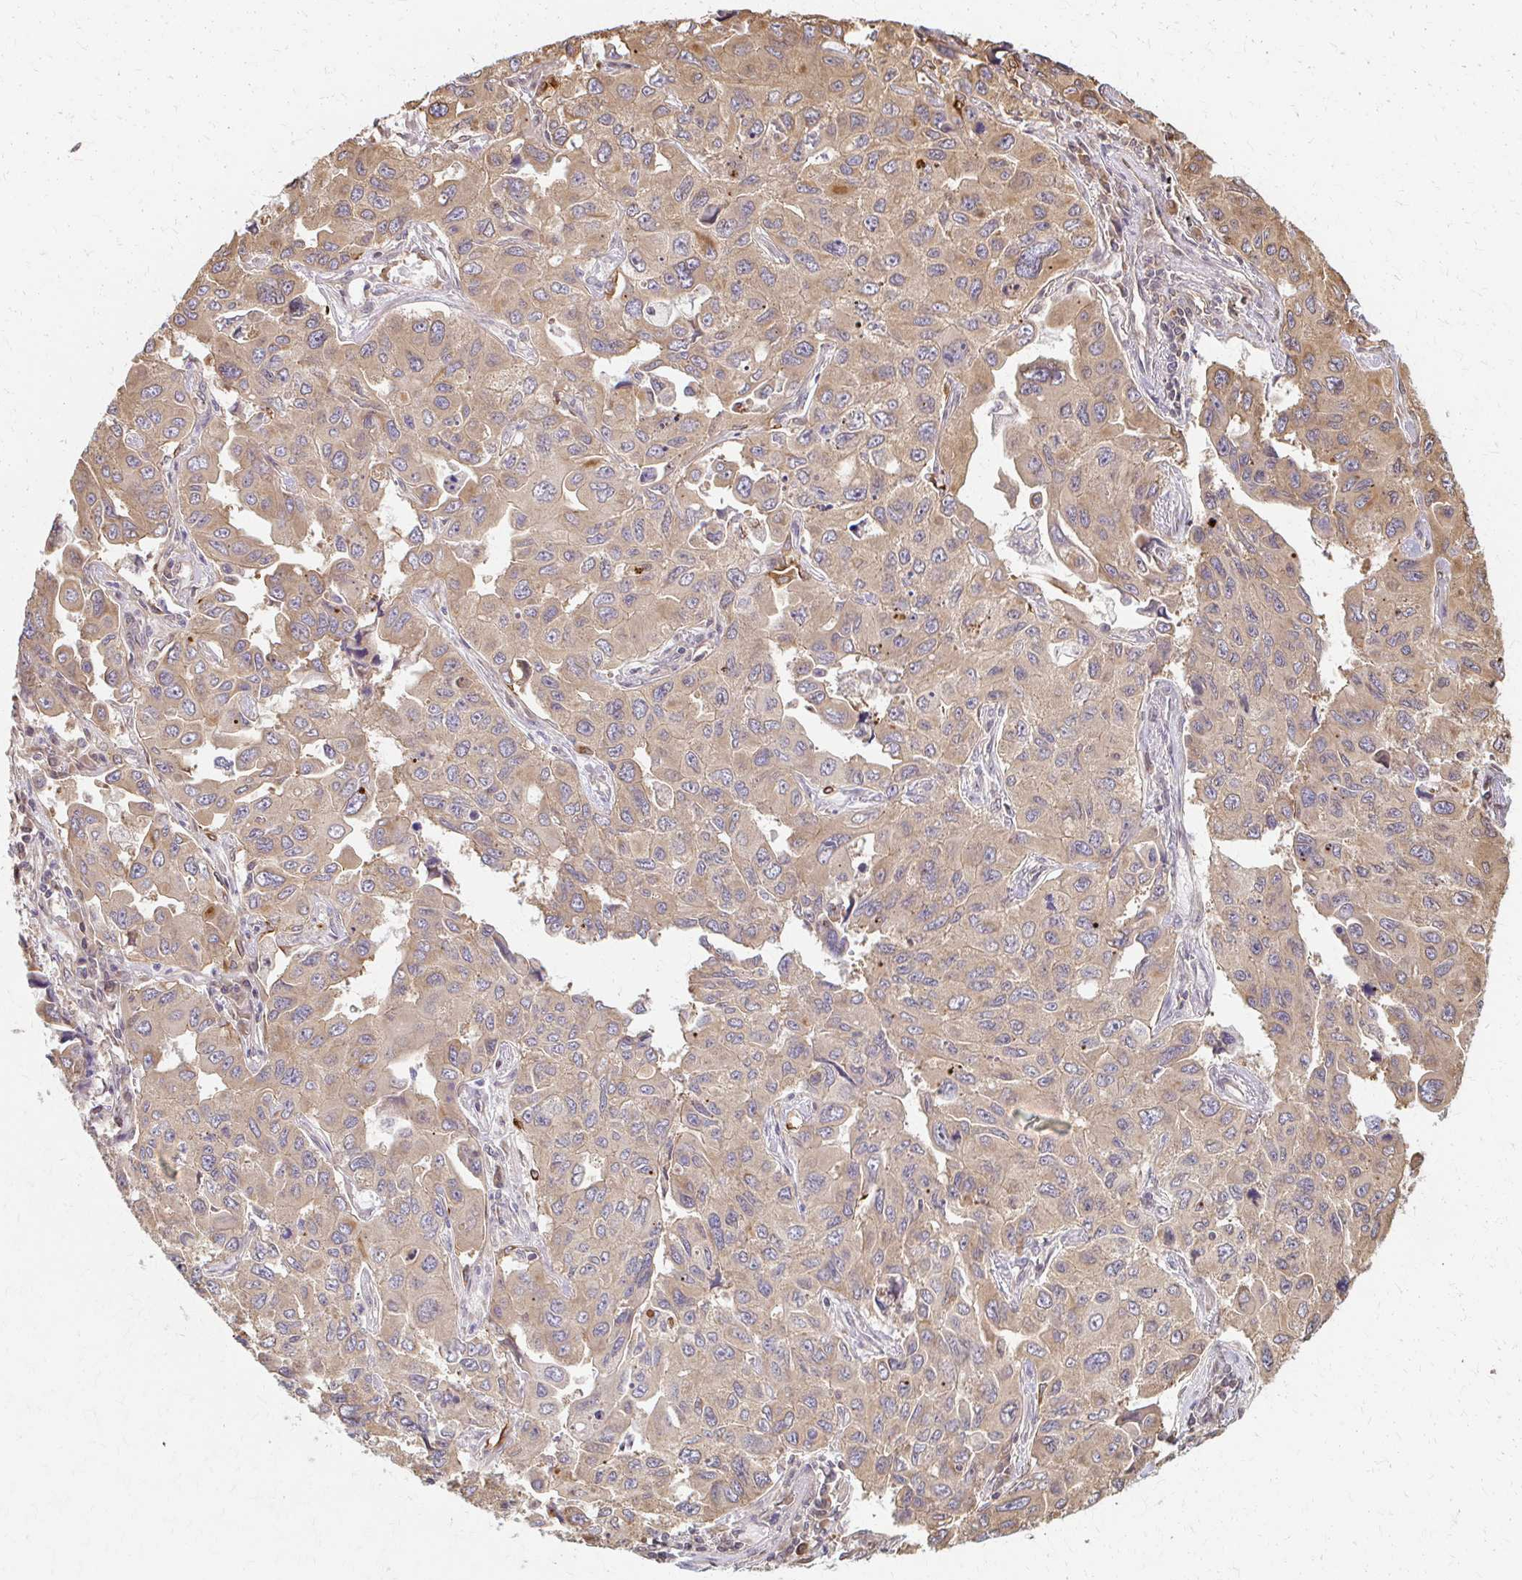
{"staining": {"intensity": "moderate", "quantity": ">75%", "location": "cytoplasmic/membranous"}, "tissue": "lung cancer", "cell_type": "Tumor cells", "image_type": "cancer", "snomed": [{"axis": "morphology", "description": "Adenocarcinoma, NOS"}, {"axis": "topography", "description": "Lung"}], "caption": "DAB (3,3'-diaminobenzidine) immunohistochemical staining of human lung adenocarcinoma exhibits moderate cytoplasmic/membranous protein positivity in about >75% of tumor cells. (DAB IHC, brown staining for protein, blue staining for nuclei).", "gene": "ARHGAP35", "patient": {"sex": "male", "age": 64}}